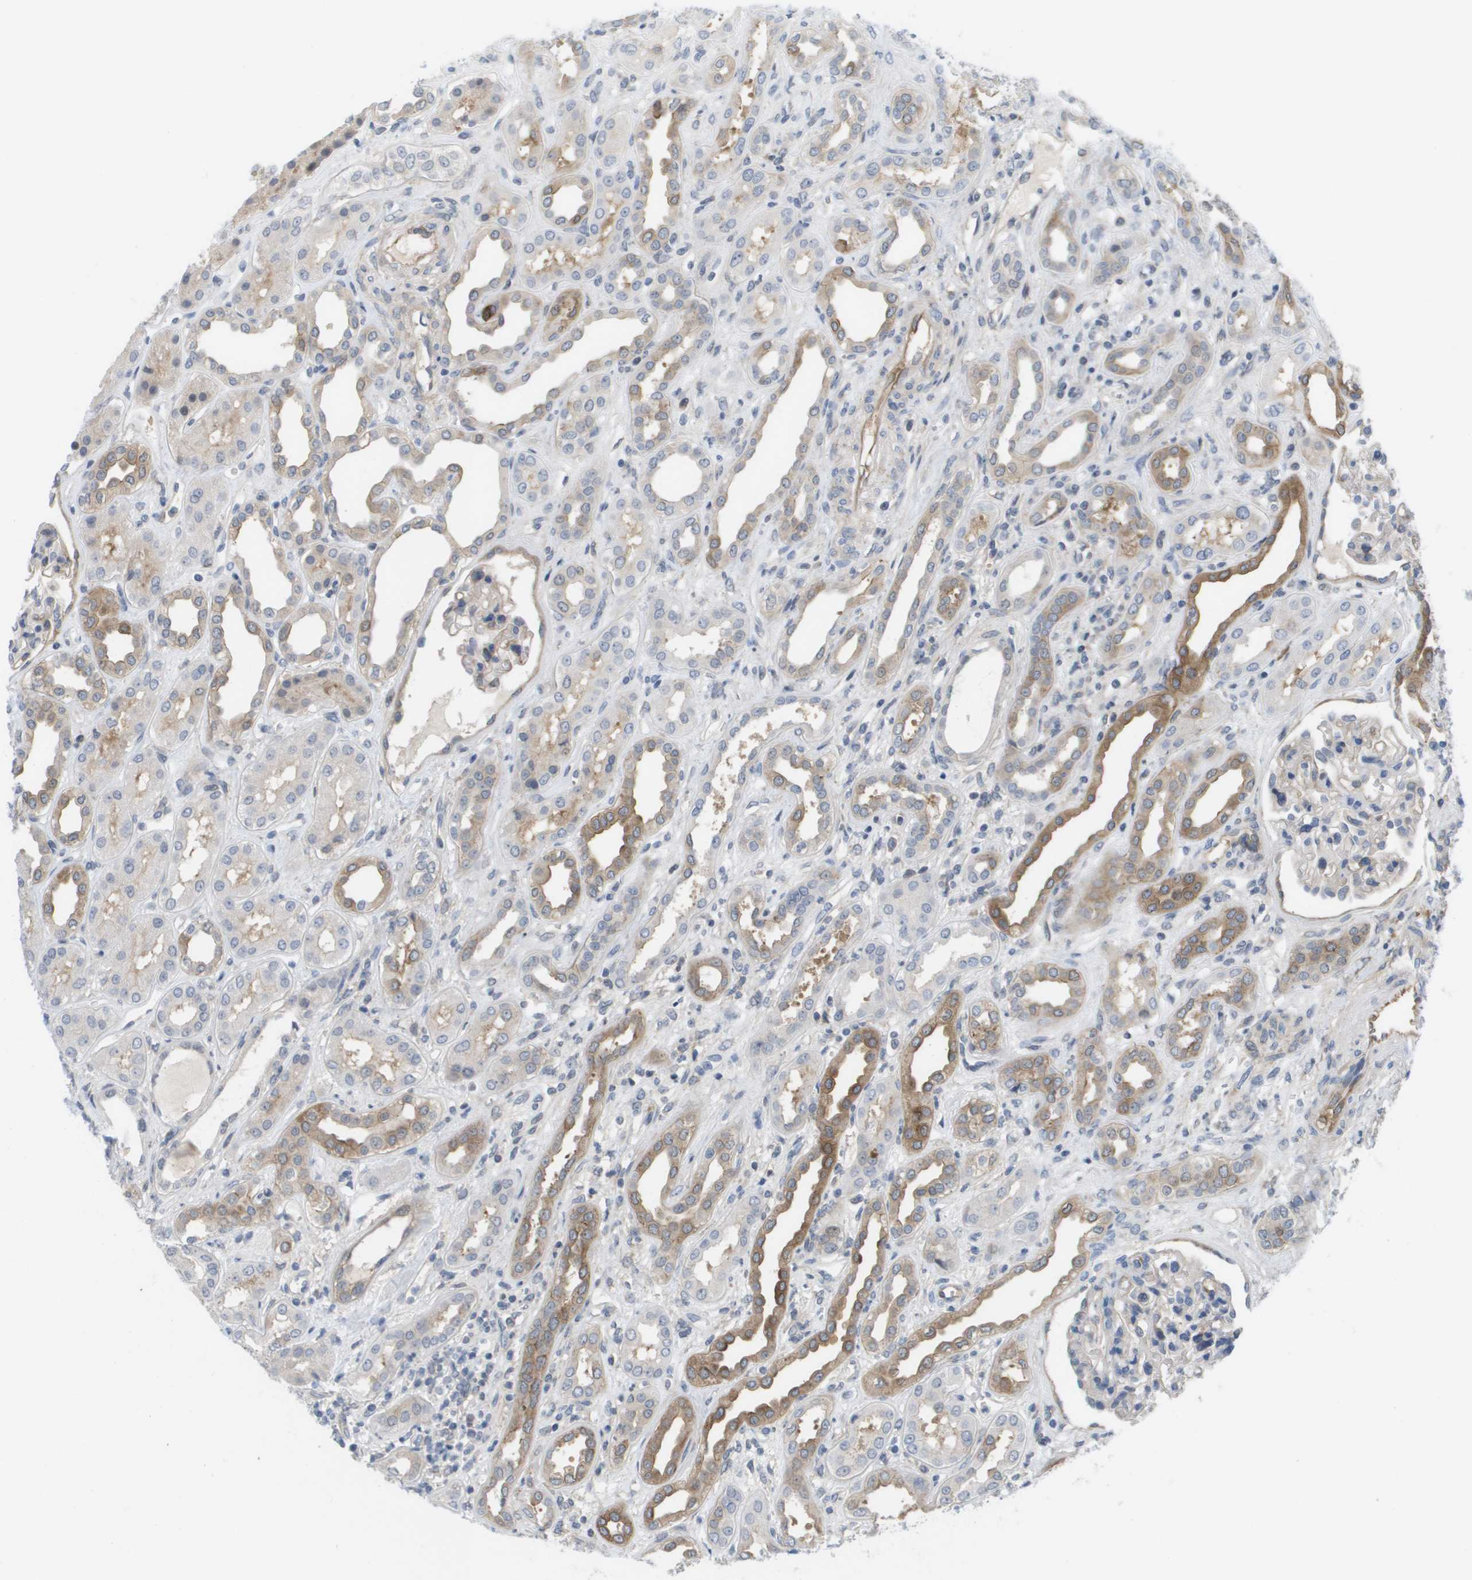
{"staining": {"intensity": "negative", "quantity": "none", "location": "none"}, "tissue": "kidney", "cell_type": "Cells in glomeruli", "image_type": "normal", "snomed": [{"axis": "morphology", "description": "Normal tissue, NOS"}, {"axis": "topography", "description": "Kidney"}], "caption": "A histopathology image of human kidney is negative for staining in cells in glomeruli. (DAB (3,3'-diaminobenzidine) immunohistochemistry visualized using brightfield microscopy, high magnification).", "gene": "MARCHF8", "patient": {"sex": "male", "age": 59}}